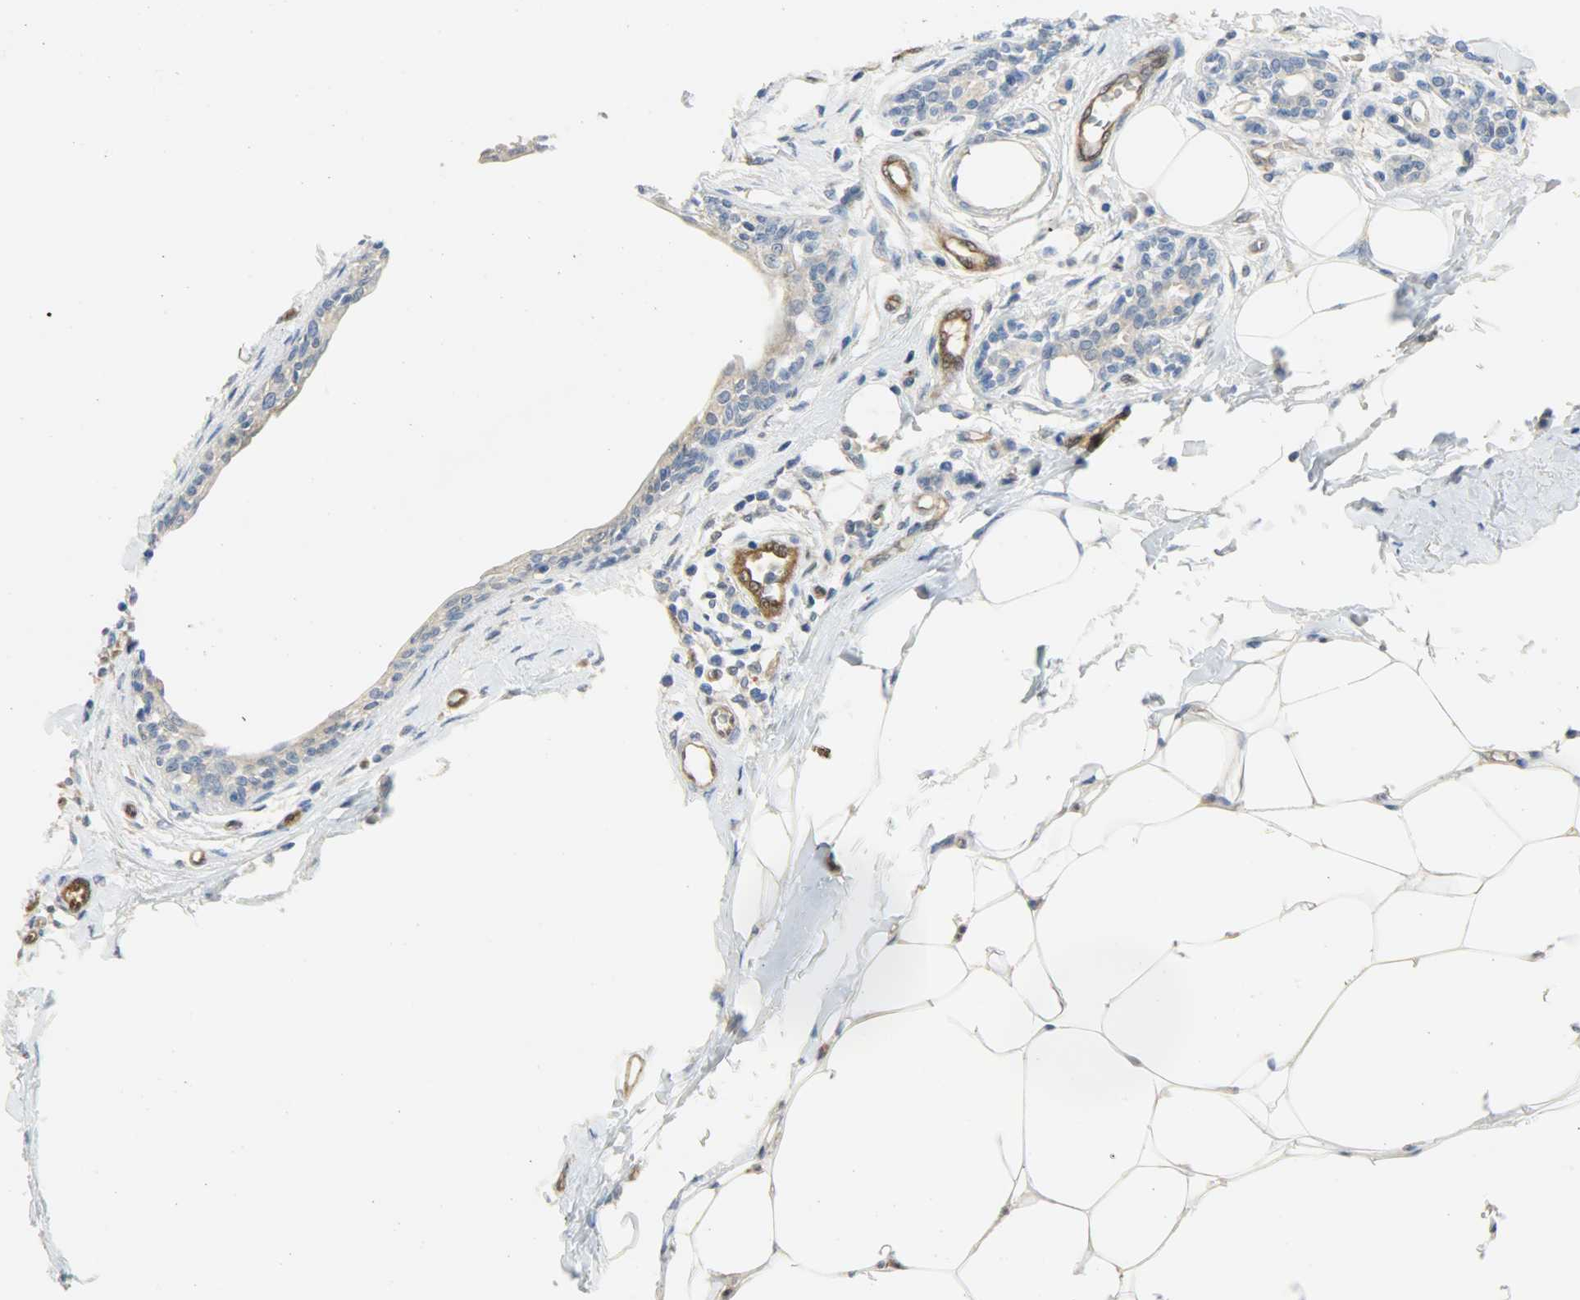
{"staining": {"intensity": "weak", "quantity": "25%-75%", "location": "cytoplasmic/membranous"}, "tissue": "breast cancer", "cell_type": "Tumor cells", "image_type": "cancer", "snomed": [{"axis": "morphology", "description": "Duct carcinoma"}, {"axis": "topography", "description": "Breast"}], "caption": "Protein expression analysis of human breast cancer reveals weak cytoplasmic/membranous positivity in about 25%-75% of tumor cells.", "gene": "FKBP1A", "patient": {"sex": "female", "age": 40}}